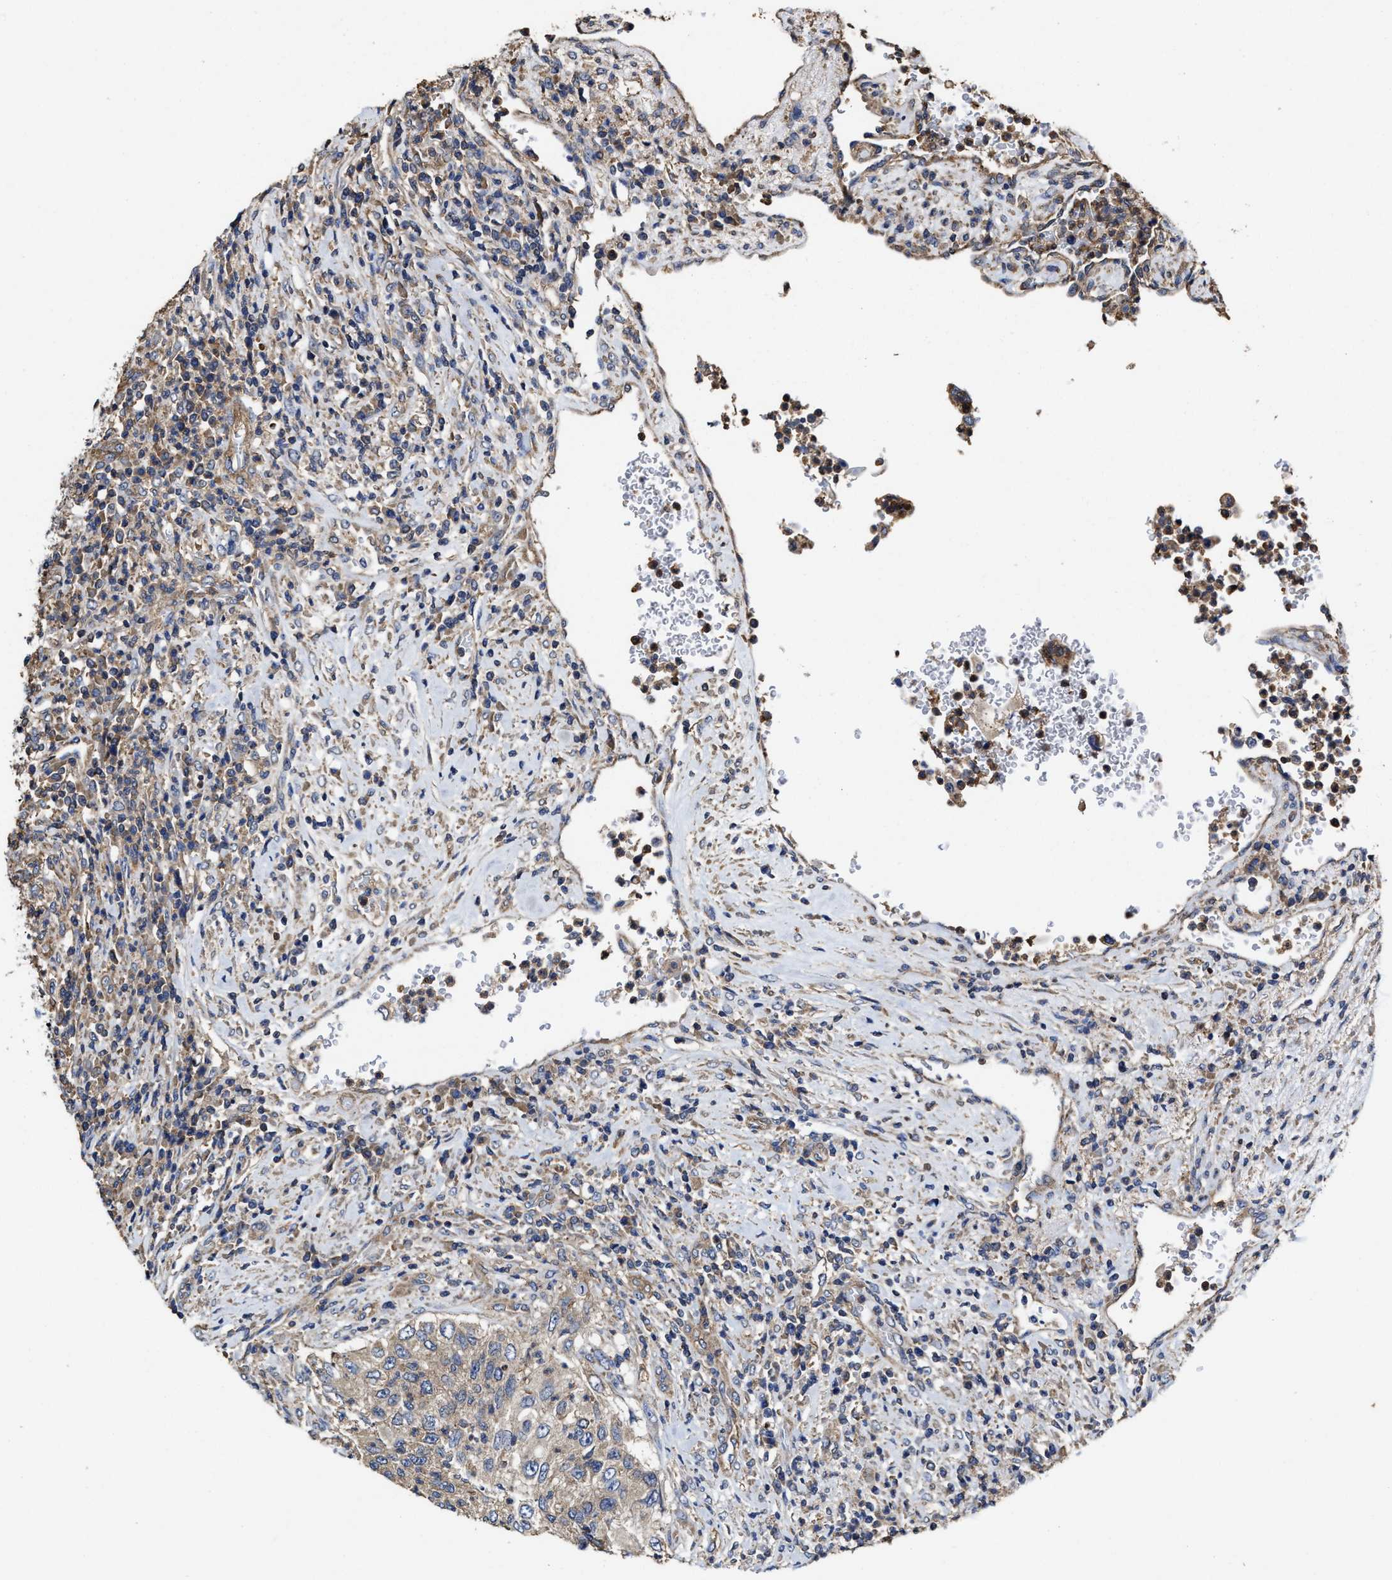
{"staining": {"intensity": "weak", "quantity": ">75%", "location": "cytoplasmic/membranous"}, "tissue": "urothelial cancer", "cell_type": "Tumor cells", "image_type": "cancer", "snomed": [{"axis": "morphology", "description": "Urothelial carcinoma, High grade"}, {"axis": "topography", "description": "Urinary bladder"}], "caption": "A low amount of weak cytoplasmic/membranous expression is seen in about >75% of tumor cells in high-grade urothelial carcinoma tissue.", "gene": "SFXN4", "patient": {"sex": "female", "age": 60}}